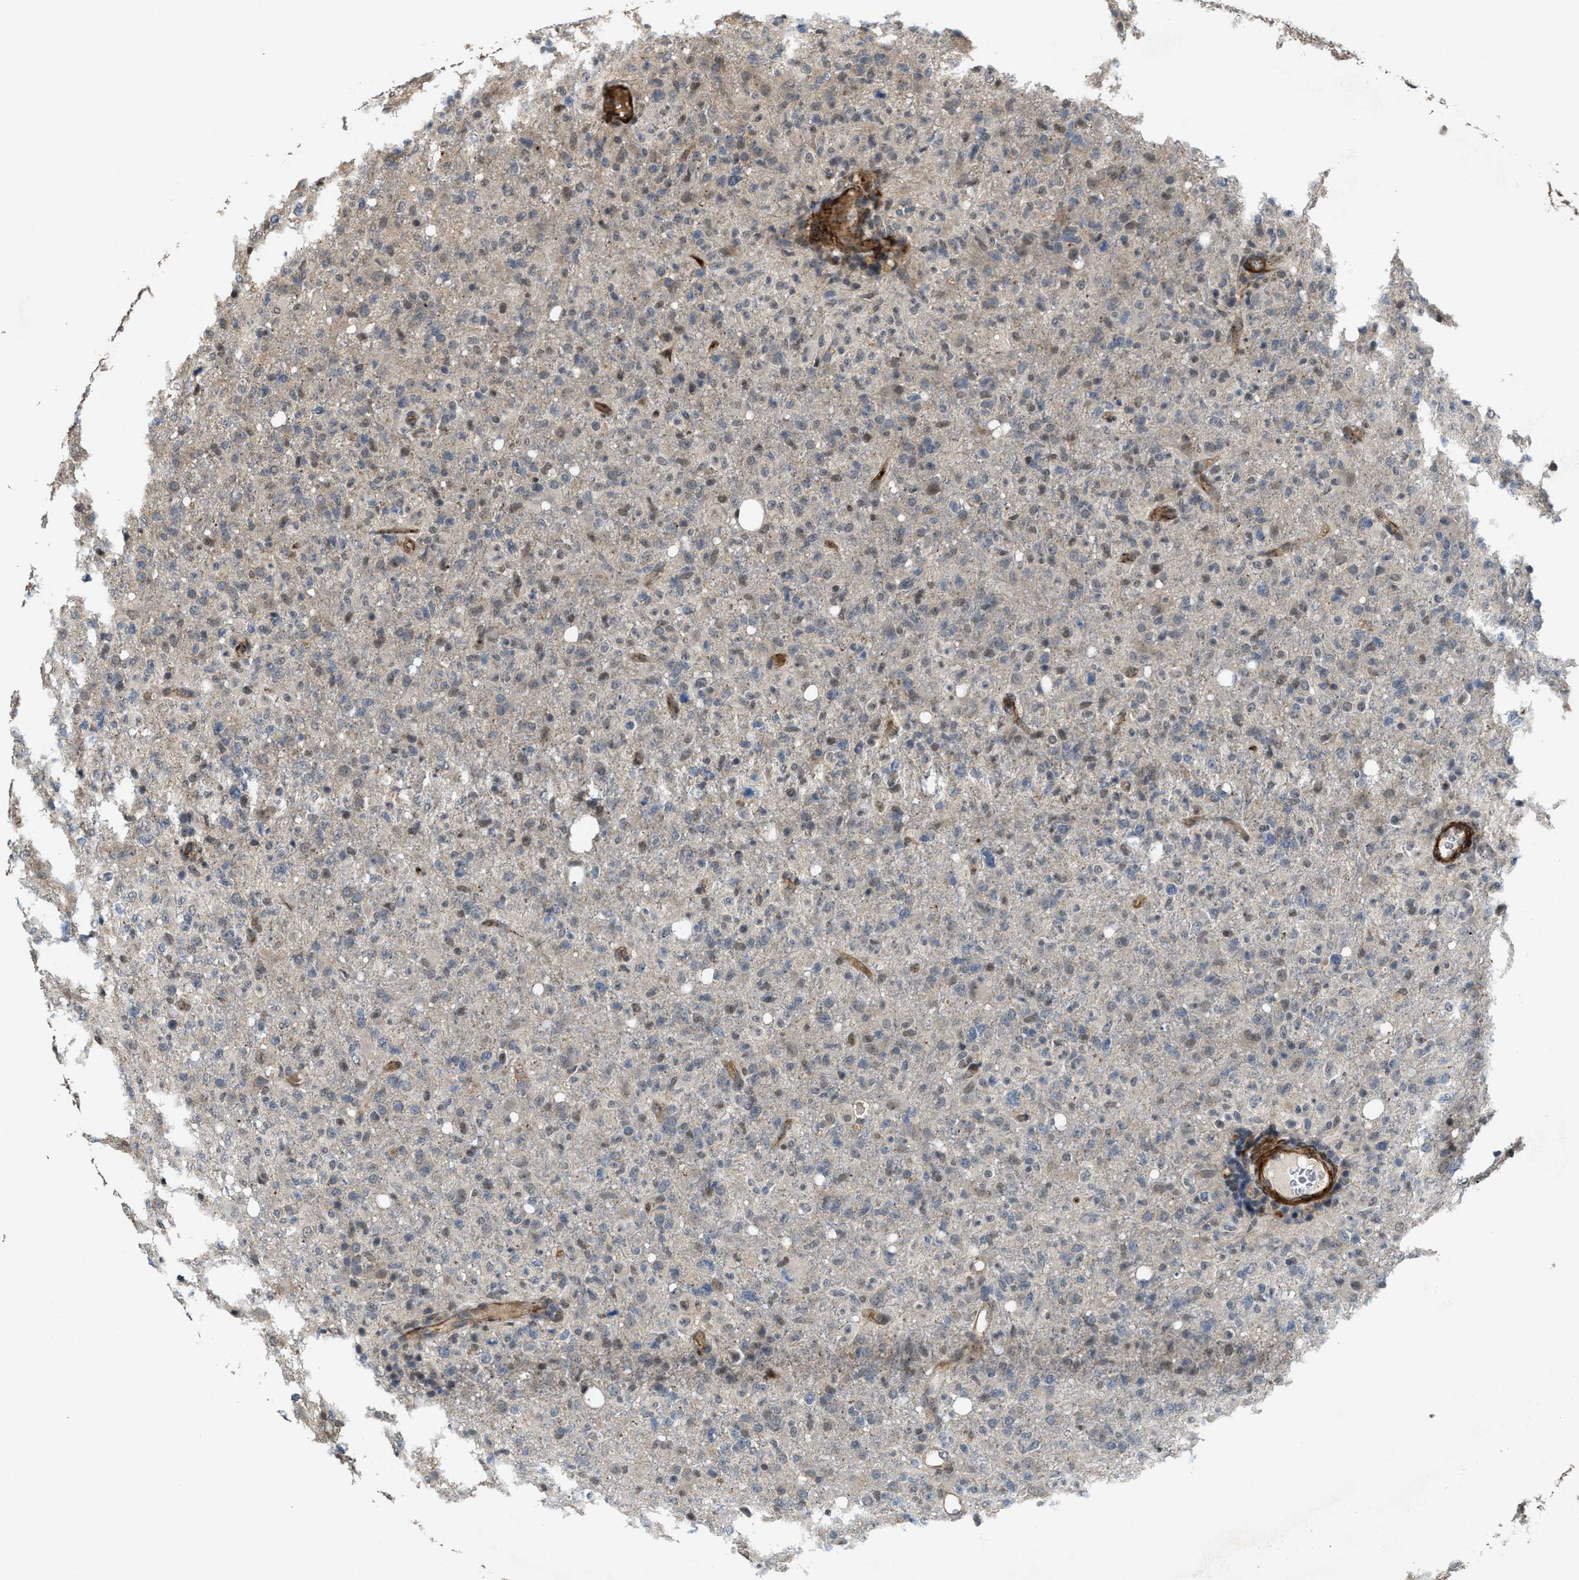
{"staining": {"intensity": "weak", "quantity": "<25%", "location": "nuclear"}, "tissue": "glioma", "cell_type": "Tumor cells", "image_type": "cancer", "snomed": [{"axis": "morphology", "description": "Glioma, malignant, High grade"}, {"axis": "topography", "description": "Brain"}], "caption": "Immunohistochemistry (IHC) micrograph of neoplastic tissue: human glioma stained with DAB (3,3'-diaminobenzidine) demonstrates no significant protein expression in tumor cells.", "gene": "DPF2", "patient": {"sex": "female", "age": 57}}